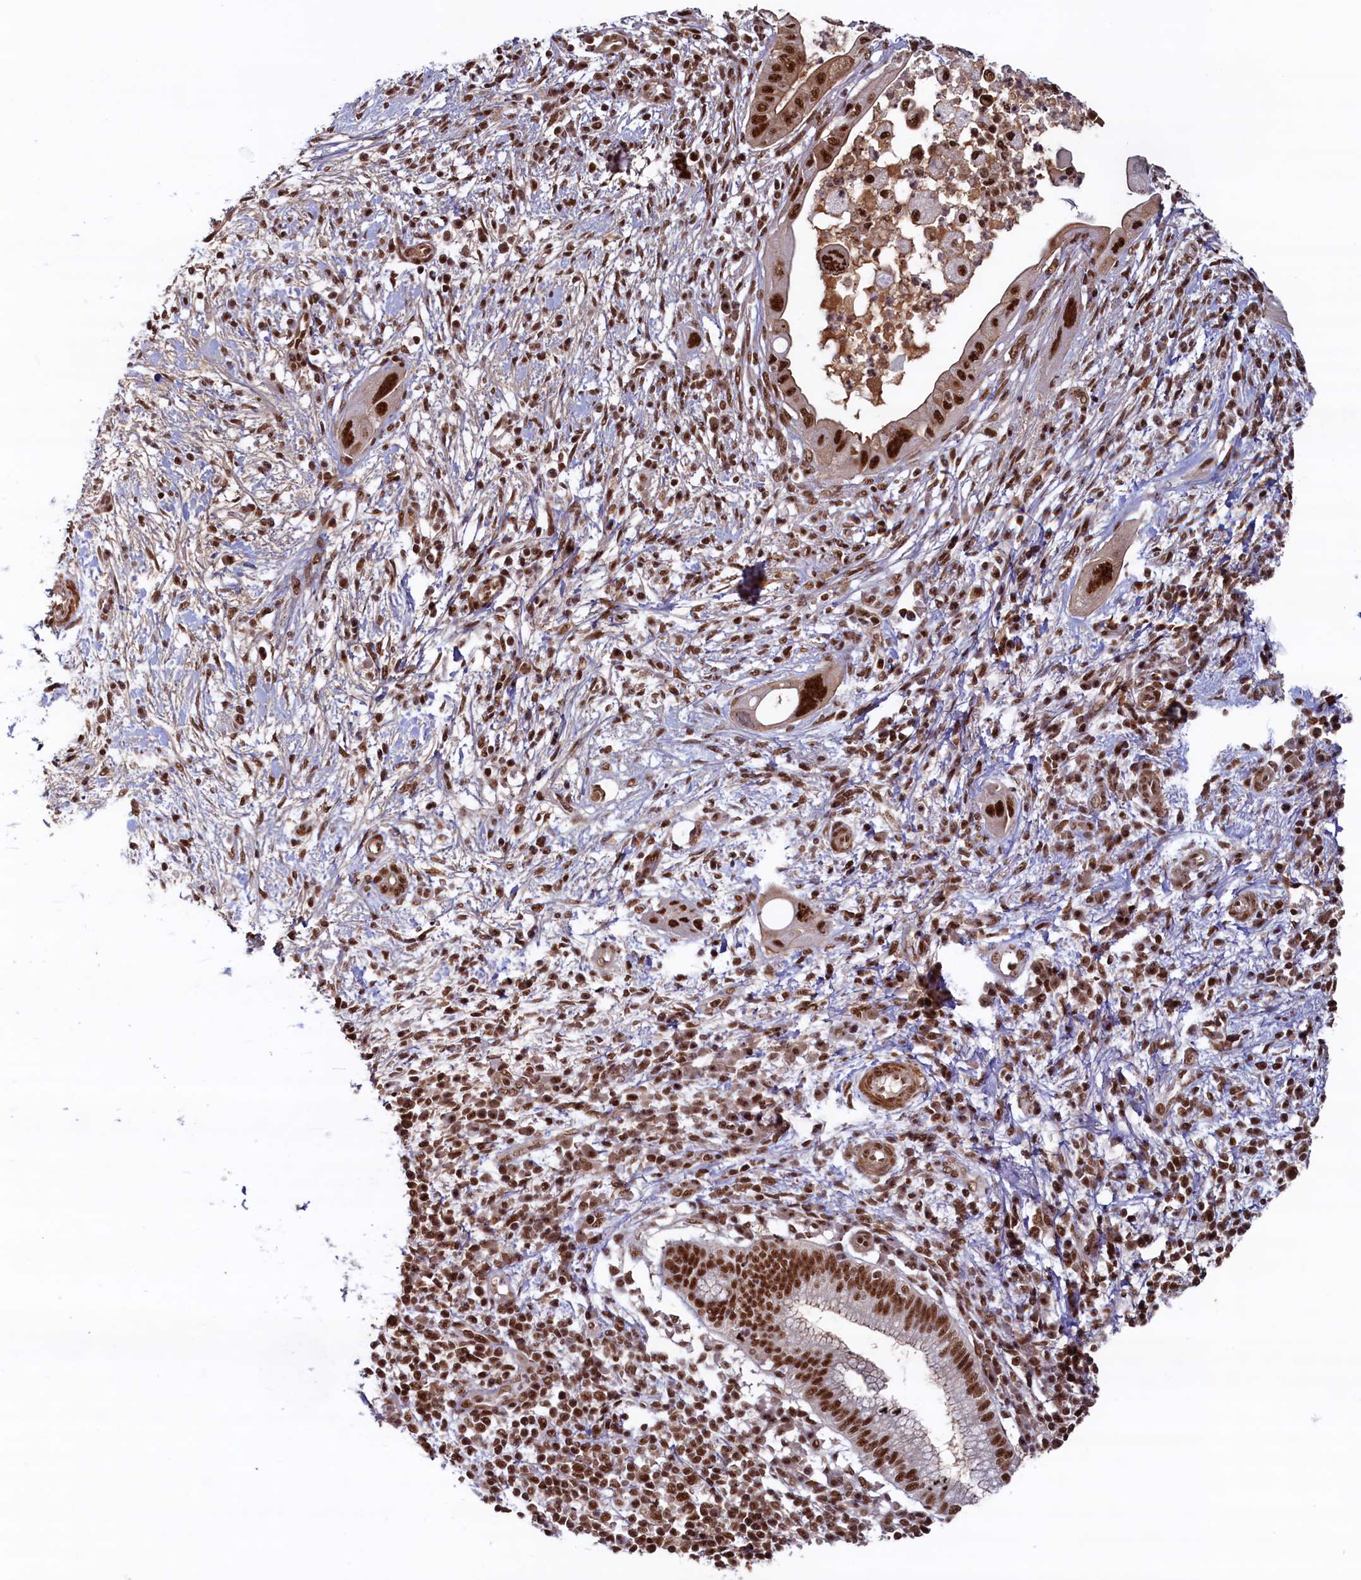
{"staining": {"intensity": "strong", "quantity": ">75%", "location": "nuclear"}, "tissue": "pancreatic cancer", "cell_type": "Tumor cells", "image_type": "cancer", "snomed": [{"axis": "morphology", "description": "Adenocarcinoma, NOS"}, {"axis": "topography", "description": "Pancreas"}], "caption": "Pancreatic cancer tissue shows strong nuclear staining in approximately >75% of tumor cells", "gene": "ZC3H18", "patient": {"sex": "male", "age": 68}}